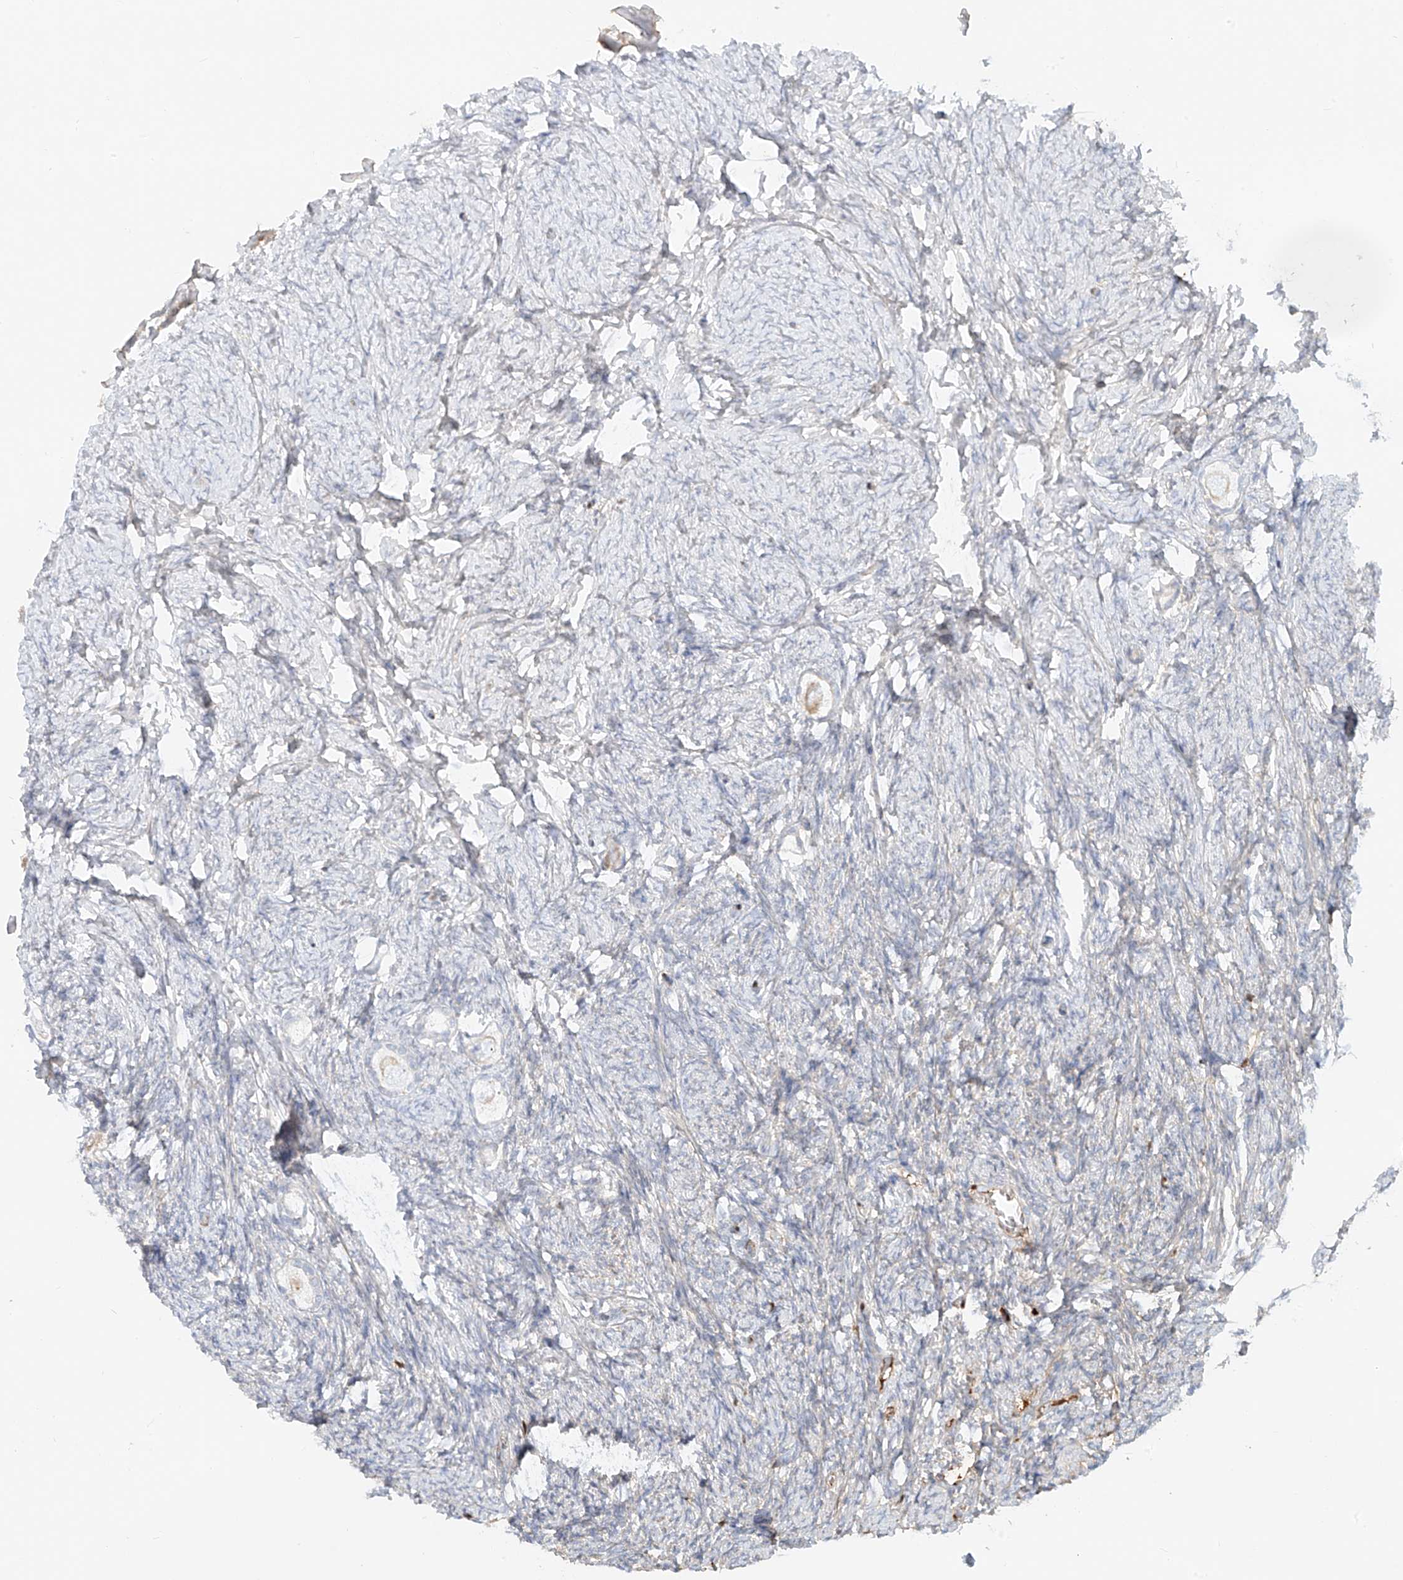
{"staining": {"intensity": "moderate", "quantity": "<25%", "location": "cytoplasmic/membranous"}, "tissue": "ovary", "cell_type": "Follicle cells", "image_type": "normal", "snomed": [{"axis": "morphology", "description": "Normal tissue, NOS"}, {"axis": "topography", "description": "Ovary"}], "caption": "High-magnification brightfield microscopy of normal ovary stained with DAB (brown) and counterstained with hematoxylin (blue). follicle cells exhibit moderate cytoplasmic/membranous expression is appreciated in about<25% of cells.", "gene": "OCSTAMP", "patient": {"sex": "female", "age": 27}}